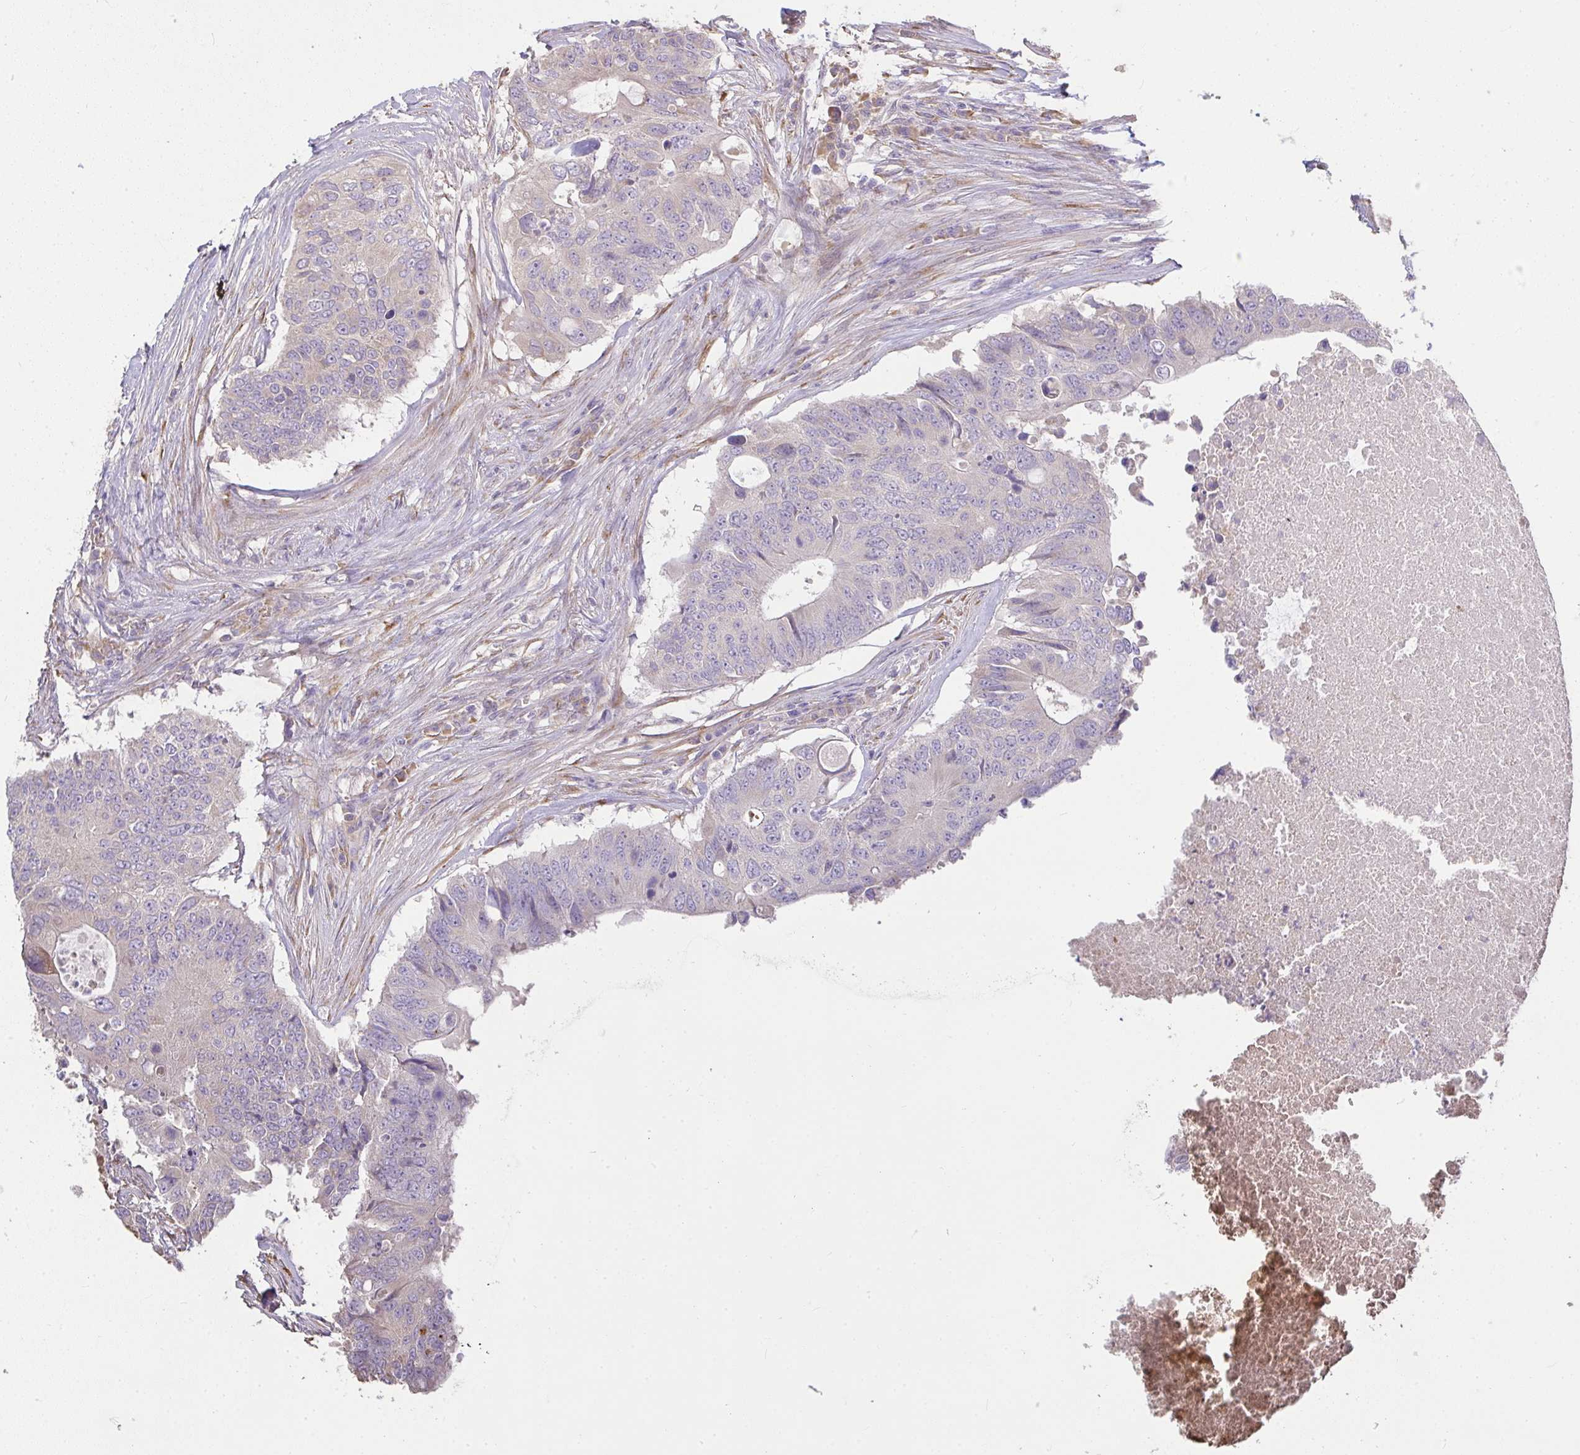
{"staining": {"intensity": "weak", "quantity": "<25%", "location": "cytoplasmic/membranous"}, "tissue": "colorectal cancer", "cell_type": "Tumor cells", "image_type": "cancer", "snomed": [{"axis": "morphology", "description": "Adenocarcinoma, NOS"}, {"axis": "topography", "description": "Colon"}], "caption": "An immunohistochemistry photomicrograph of colorectal adenocarcinoma is shown. There is no staining in tumor cells of colorectal adenocarcinoma. Brightfield microscopy of immunohistochemistry (IHC) stained with DAB (3,3'-diaminobenzidine) (brown) and hematoxylin (blue), captured at high magnification.", "gene": "BRINP3", "patient": {"sex": "male", "age": 71}}